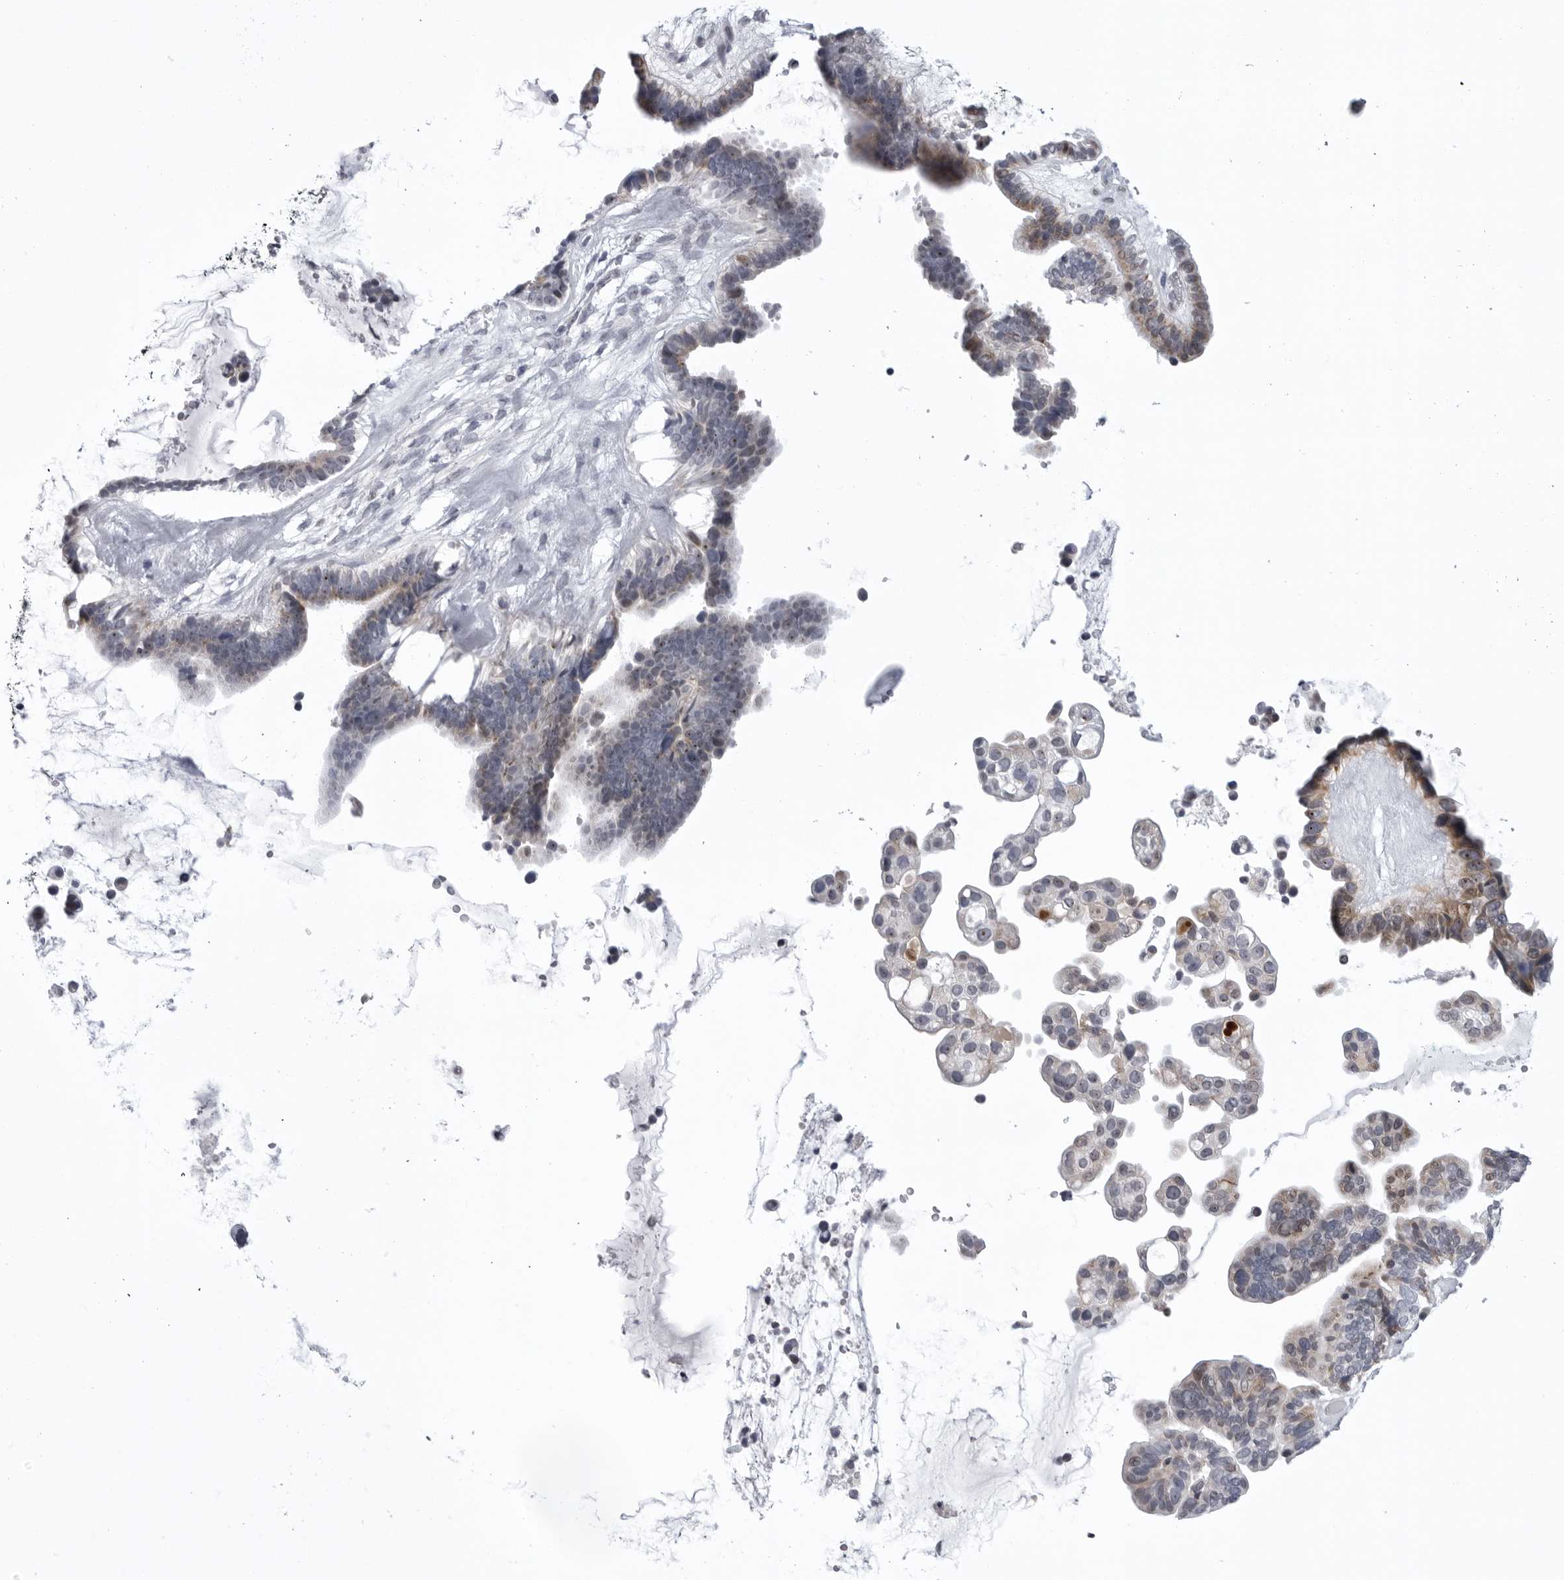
{"staining": {"intensity": "negative", "quantity": "none", "location": "none"}, "tissue": "ovarian cancer", "cell_type": "Tumor cells", "image_type": "cancer", "snomed": [{"axis": "morphology", "description": "Cystadenocarcinoma, serous, NOS"}, {"axis": "topography", "description": "Ovary"}], "caption": "IHC micrograph of ovarian cancer (serous cystadenocarcinoma) stained for a protein (brown), which exhibits no positivity in tumor cells.", "gene": "CDK20", "patient": {"sex": "female", "age": 56}}